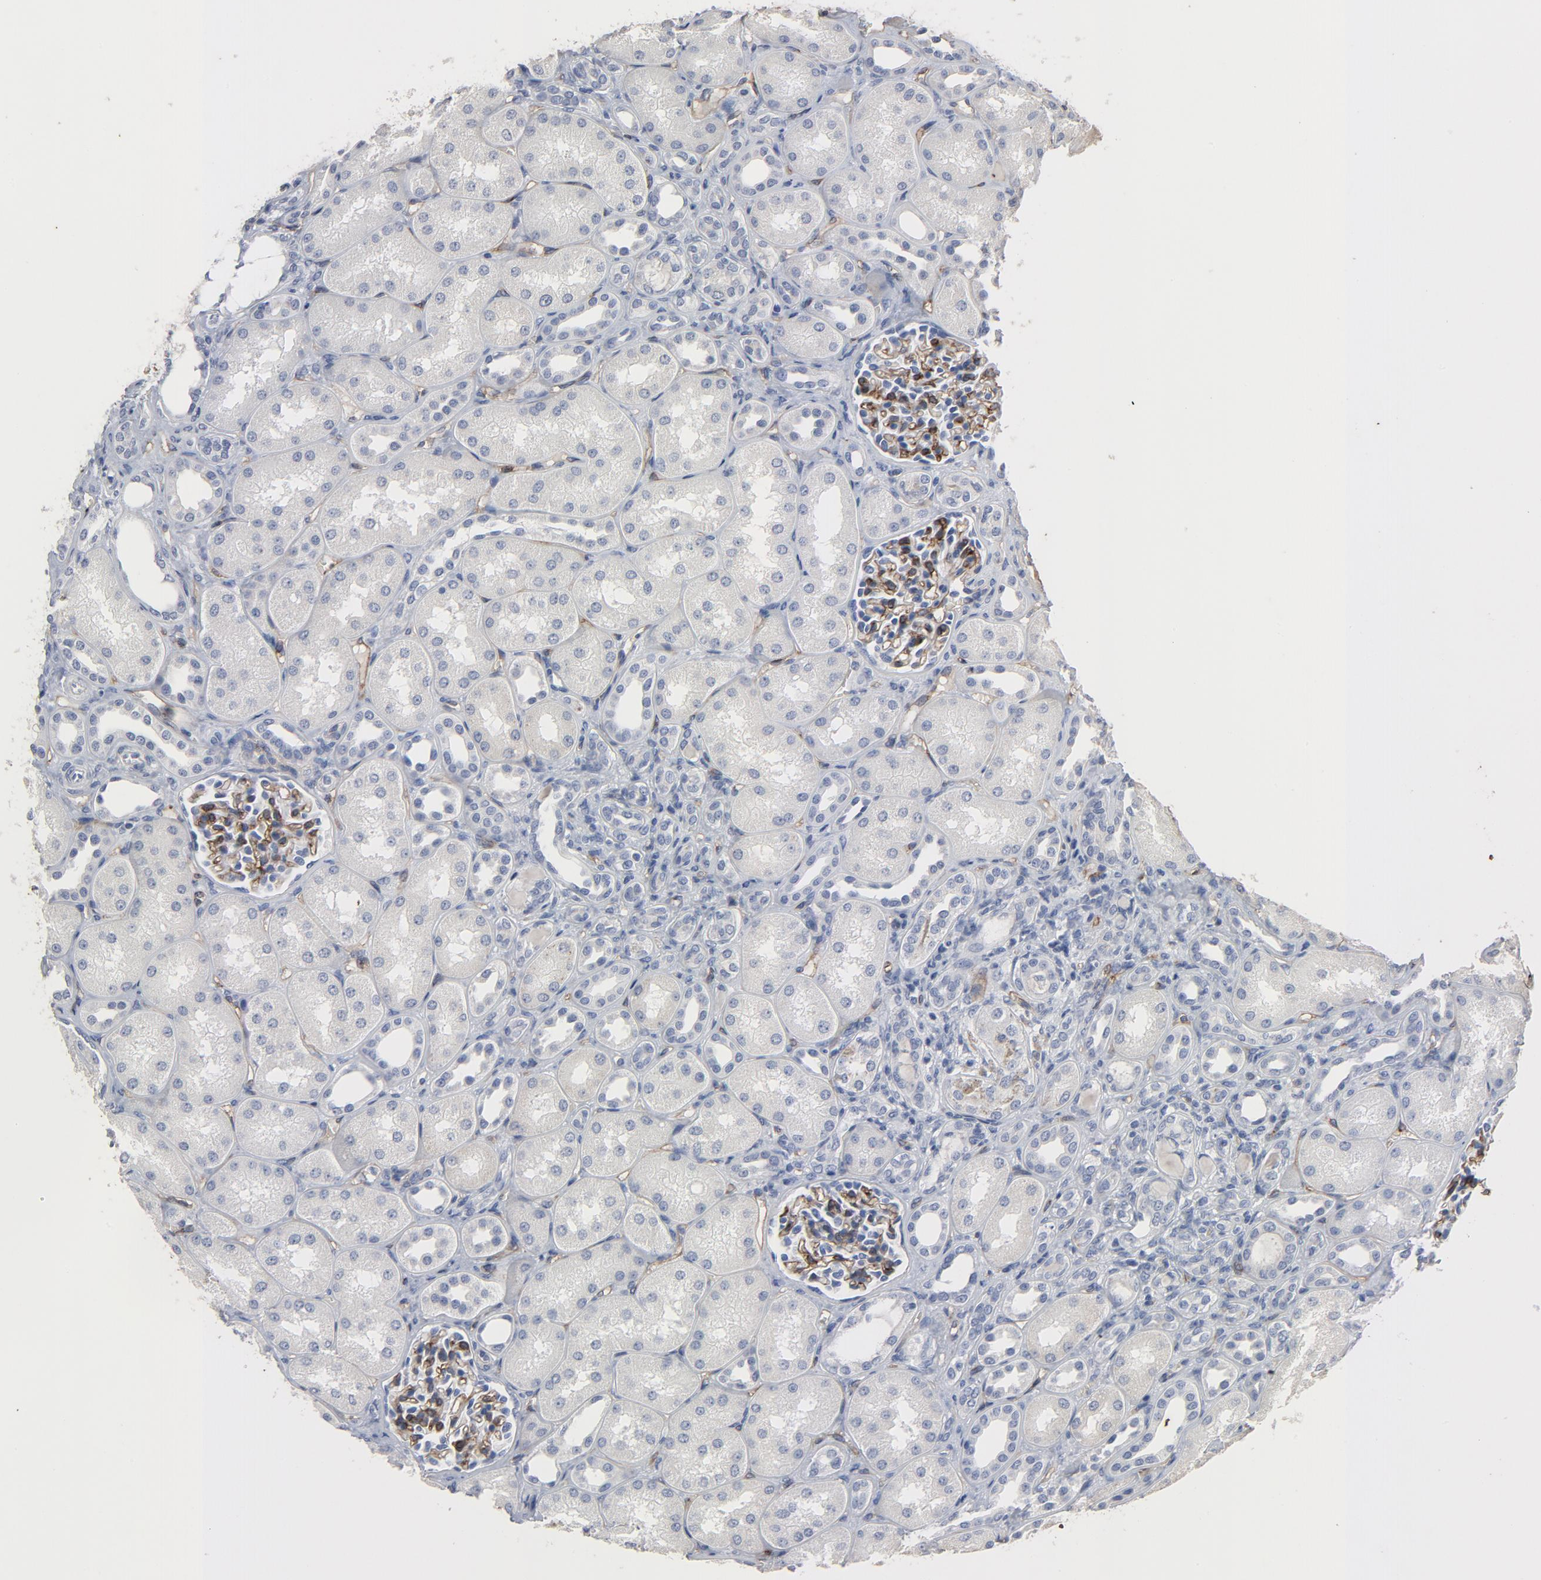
{"staining": {"intensity": "strong", "quantity": "25%-75%", "location": "cytoplasmic/membranous"}, "tissue": "kidney", "cell_type": "Cells in glomeruli", "image_type": "normal", "snomed": [{"axis": "morphology", "description": "Normal tissue, NOS"}, {"axis": "topography", "description": "Kidney"}], "caption": "Protein staining by immunohistochemistry (IHC) reveals strong cytoplasmic/membranous positivity in about 25%-75% of cells in glomeruli in normal kidney.", "gene": "KDR", "patient": {"sex": "male", "age": 7}}